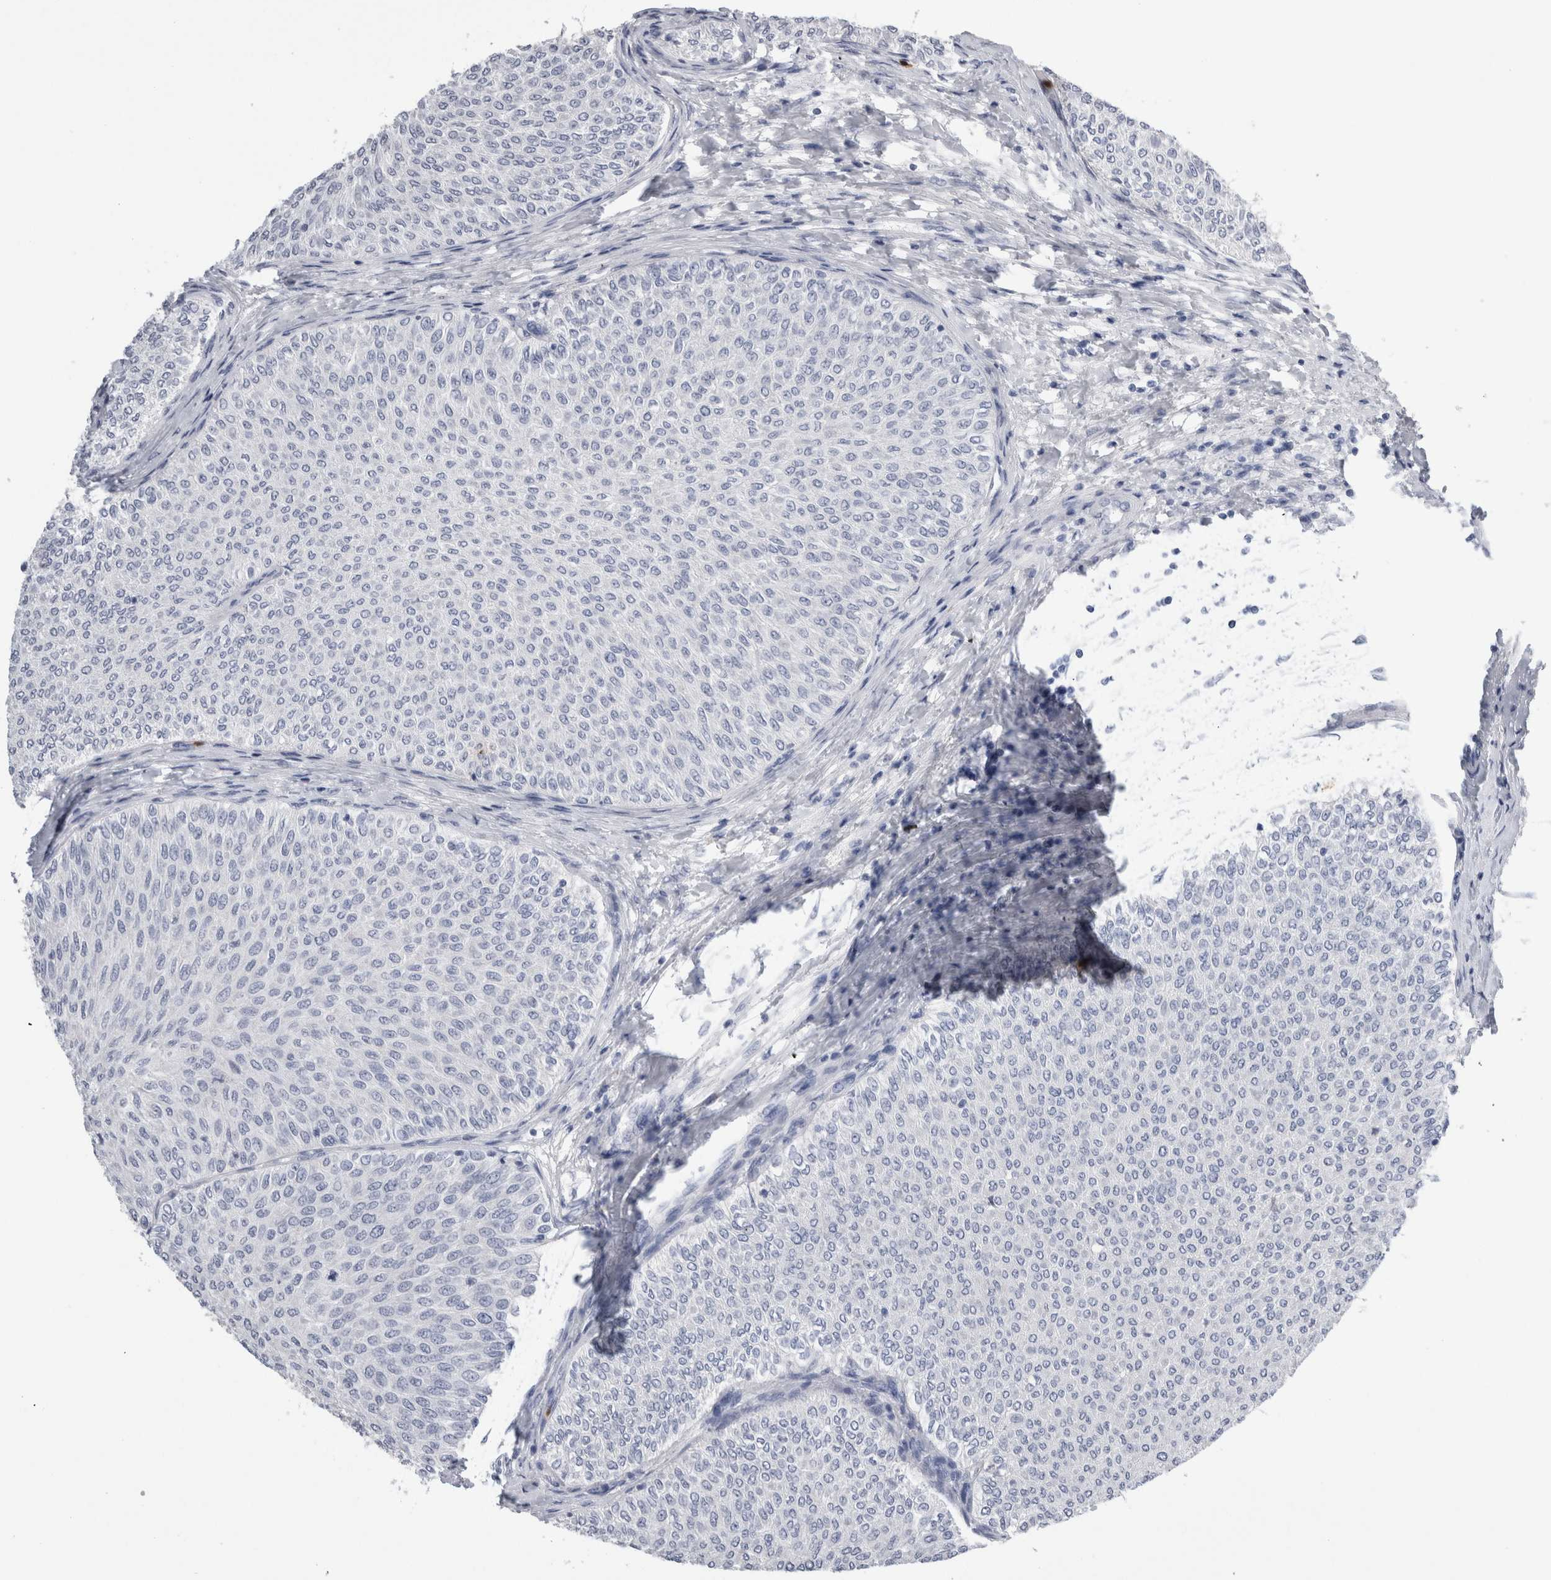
{"staining": {"intensity": "negative", "quantity": "none", "location": "none"}, "tissue": "urothelial cancer", "cell_type": "Tumor cells", "image_type": "cancer", "snomed": [{"axis": "morphology", "description": "Urothelial carcinoma, Low grade"}, {"axis": "topography", "description": "Urinary bladder"}], "caption": "Histopathology image shows no significant protein positivity in tumor cells of low-grade urothelial carcinoma. The staining was performed using DAB to visualize the protein expression in brown, while the nuclei were stained in blue with hematoxylin (Magnification: 20x).", "gene": "S100A12", "patient": {"sex": "male", "age": 78}}